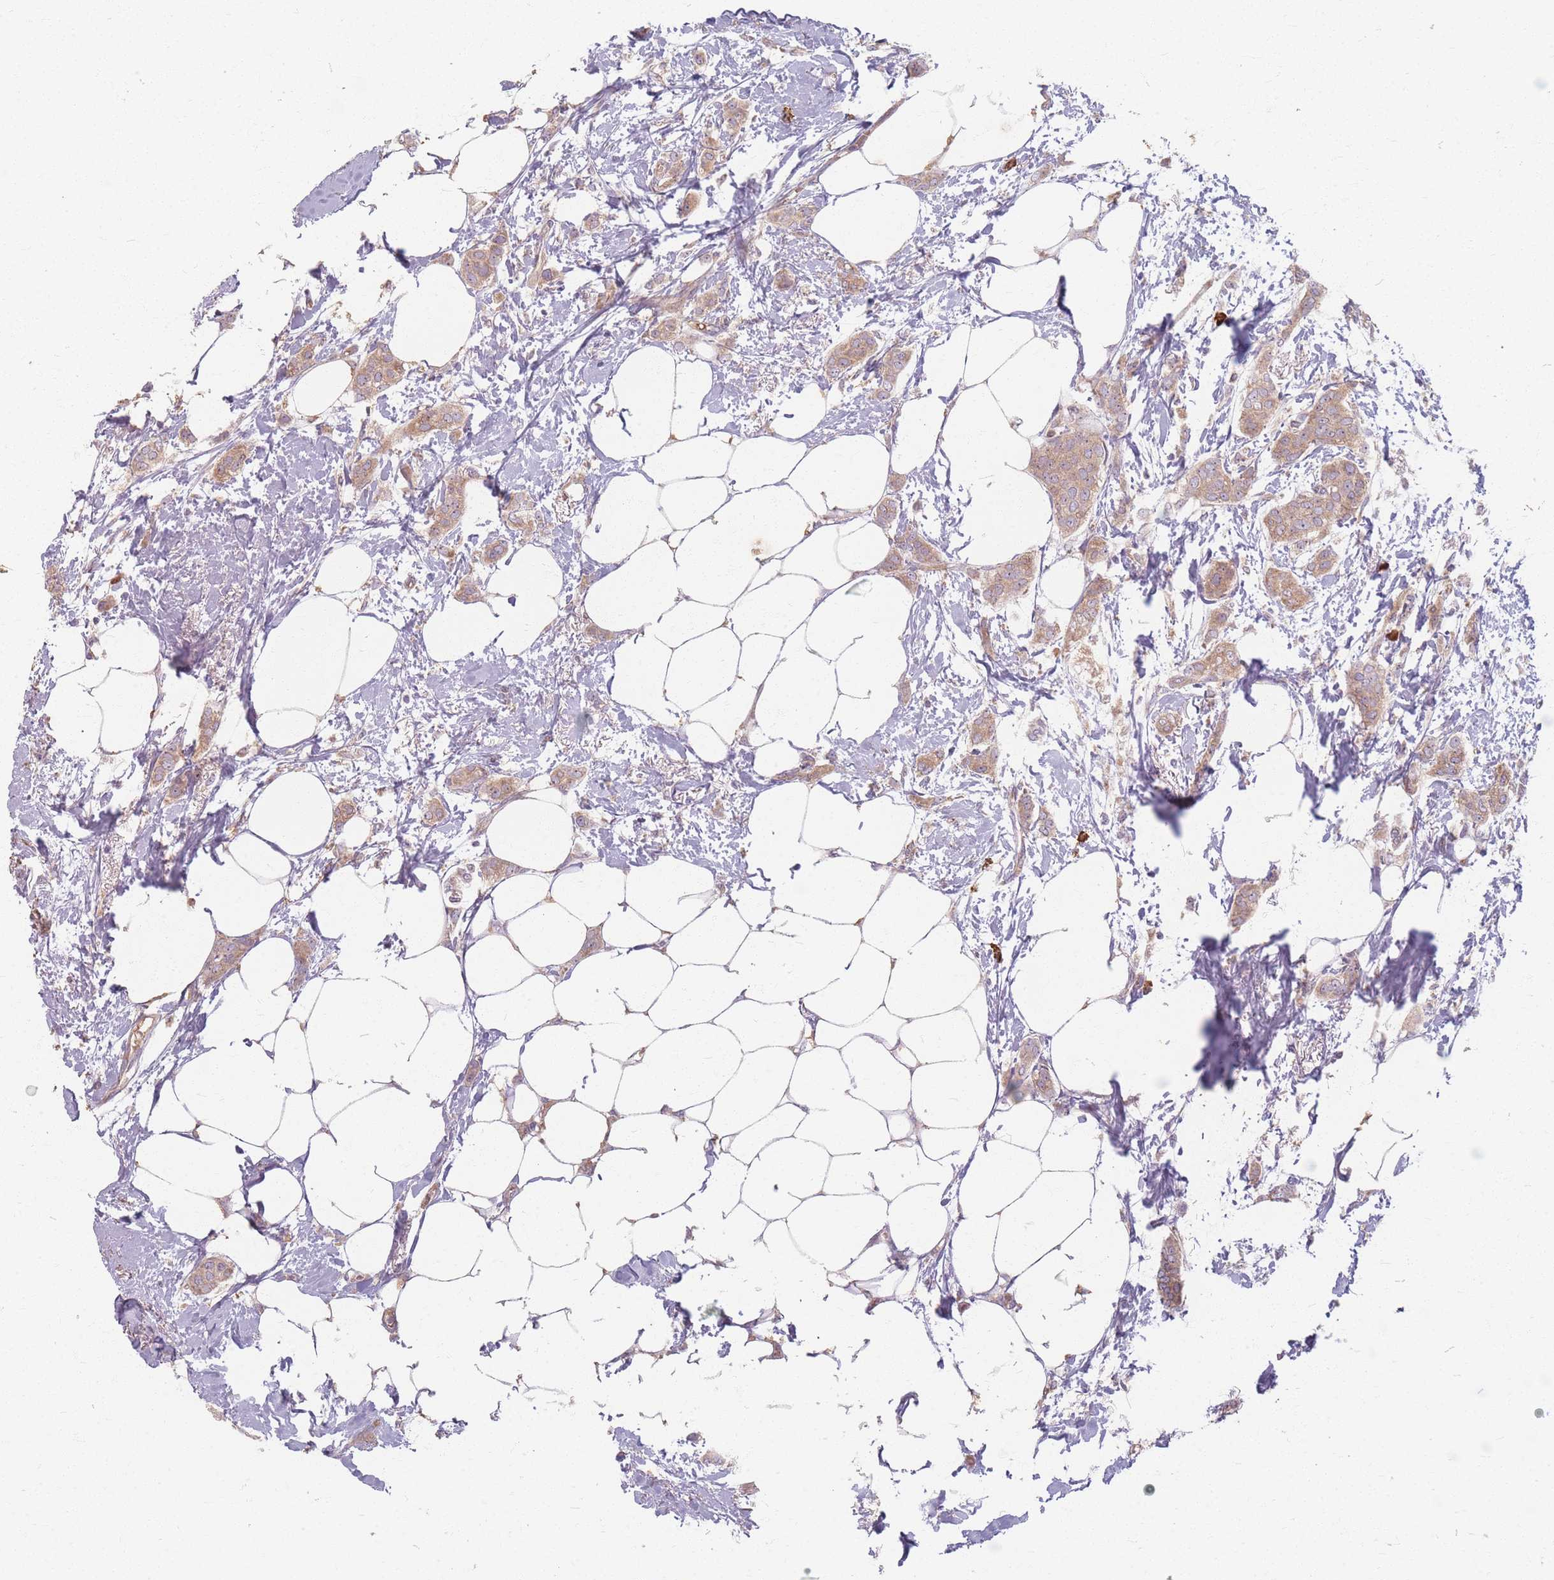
{"staining": {"intensity": "weak", "quantity": ">75%", "location": "cytoplasmic/membranous"}, "tissue": "breast cancer", "cell_type": "Tumor cells", "image_type": "cancer", "snomed": [{"axis": "morphology", "description": "Duct carcinoma"}, {"axis": "topography", "description": "Breast"}], "caption": "Breast intraductal carcinoma stained with immunohistochemistry (IHC) demonstrates weak cytoplasmic/membranous expression in about >75% of tumor cells. (brown staining indicates protein expression, while blue staining denotes nuclei).", "gene": "SMIM14", "patient": {"sex": "female", "age": 72}}